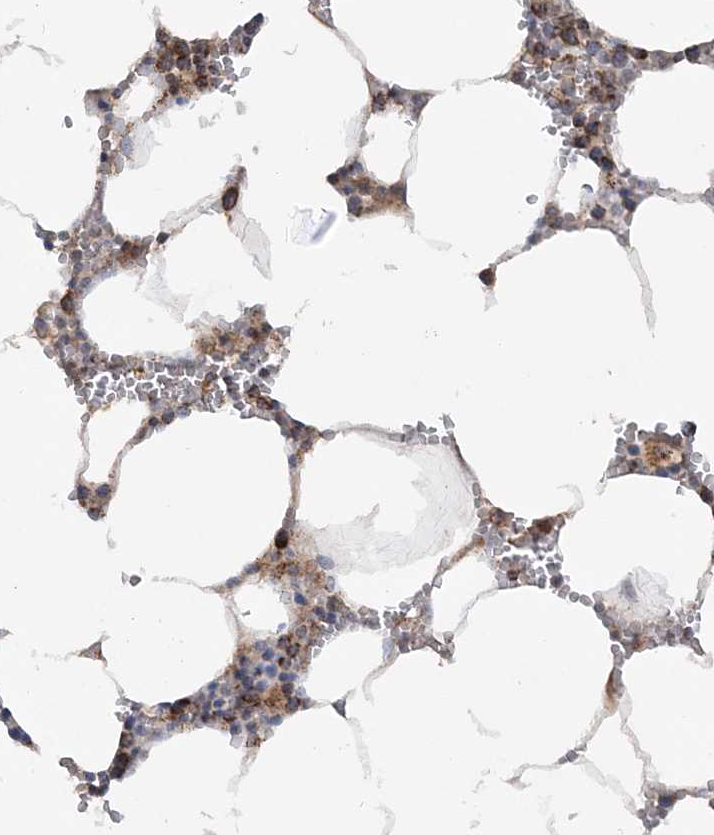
{"staining": {"intensity": "moderate", "quantity": "<25%", "location": "cytoplasmic/membranous"}, "tissue": "bone marrow", "cell_type": "Hematopoietic cells", "image_type": "normal", "snomed": [{"axis": "morphology", "description": "Normal tissue, NOS"}, {"axis": "topography", "description": "Bone marrow"}], "caption": "Hematopoietic cells show moderate cytoplasmic/membranous positivity in approximately <25% of cells in normal bone marrow.", "gene": "SCLT1", "patient": {"sex": "male", "age": 70}}